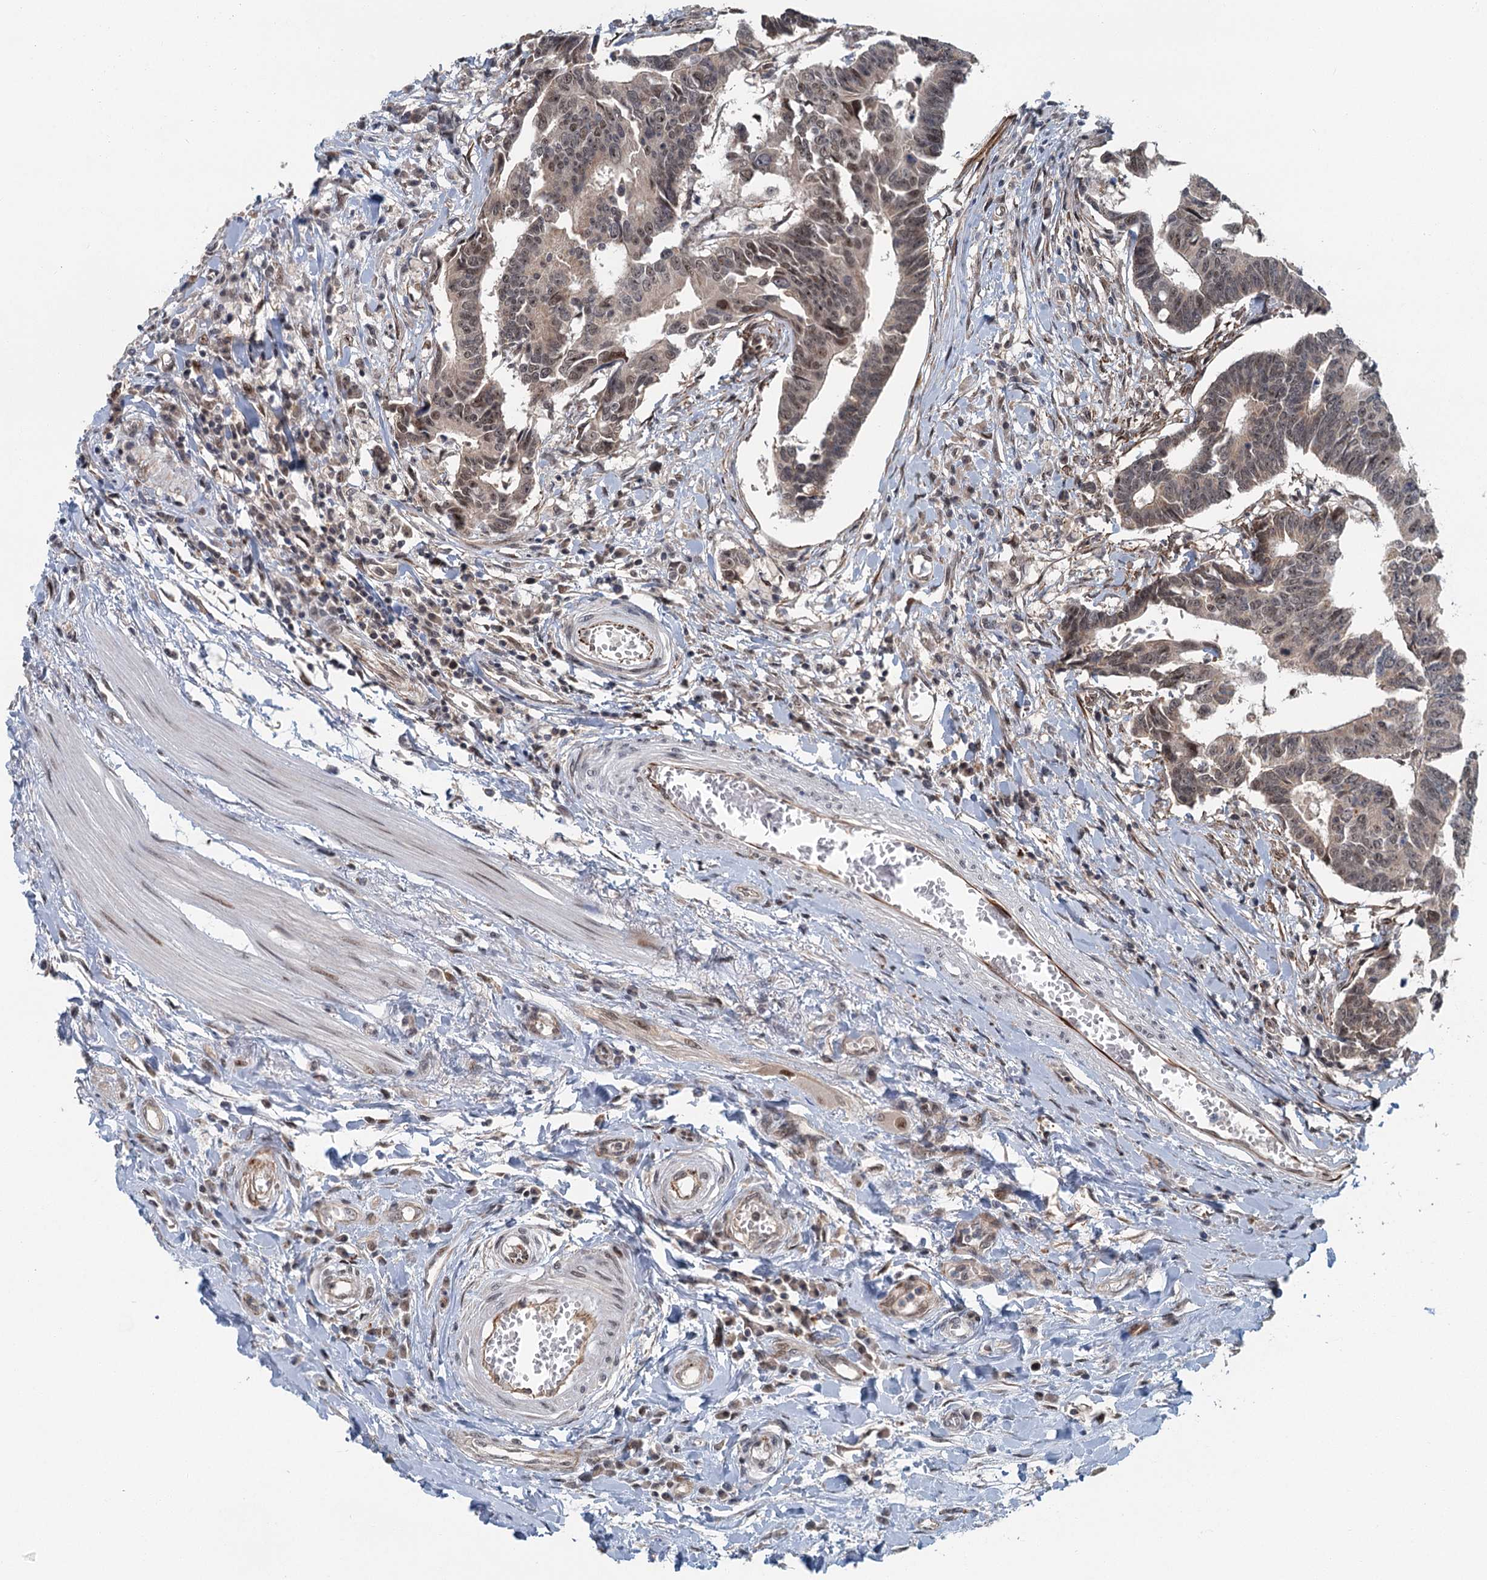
{"staining": {"intensity": "moderate", "quantity": ">75%", "location": "nuclear"}, "tissue": "colorectal cancer", "cell_type": "Tumor cells", "image_type": "cancer", "snomed": [{"axis": "morphology", "description": "Adenocarcinoma, NOS"}, {"axis": "topography", "description": "Rectum"}], "caption": "This micrograph demonstrates immunohistochemistry (IHC) staining of colorectal cancer (adenocarcinoma), with medium moderate nuclear positivity in about >75% of tumor cells.", "gene": "TAS2R42", "patient": {"sex": "female", "age": 65}}